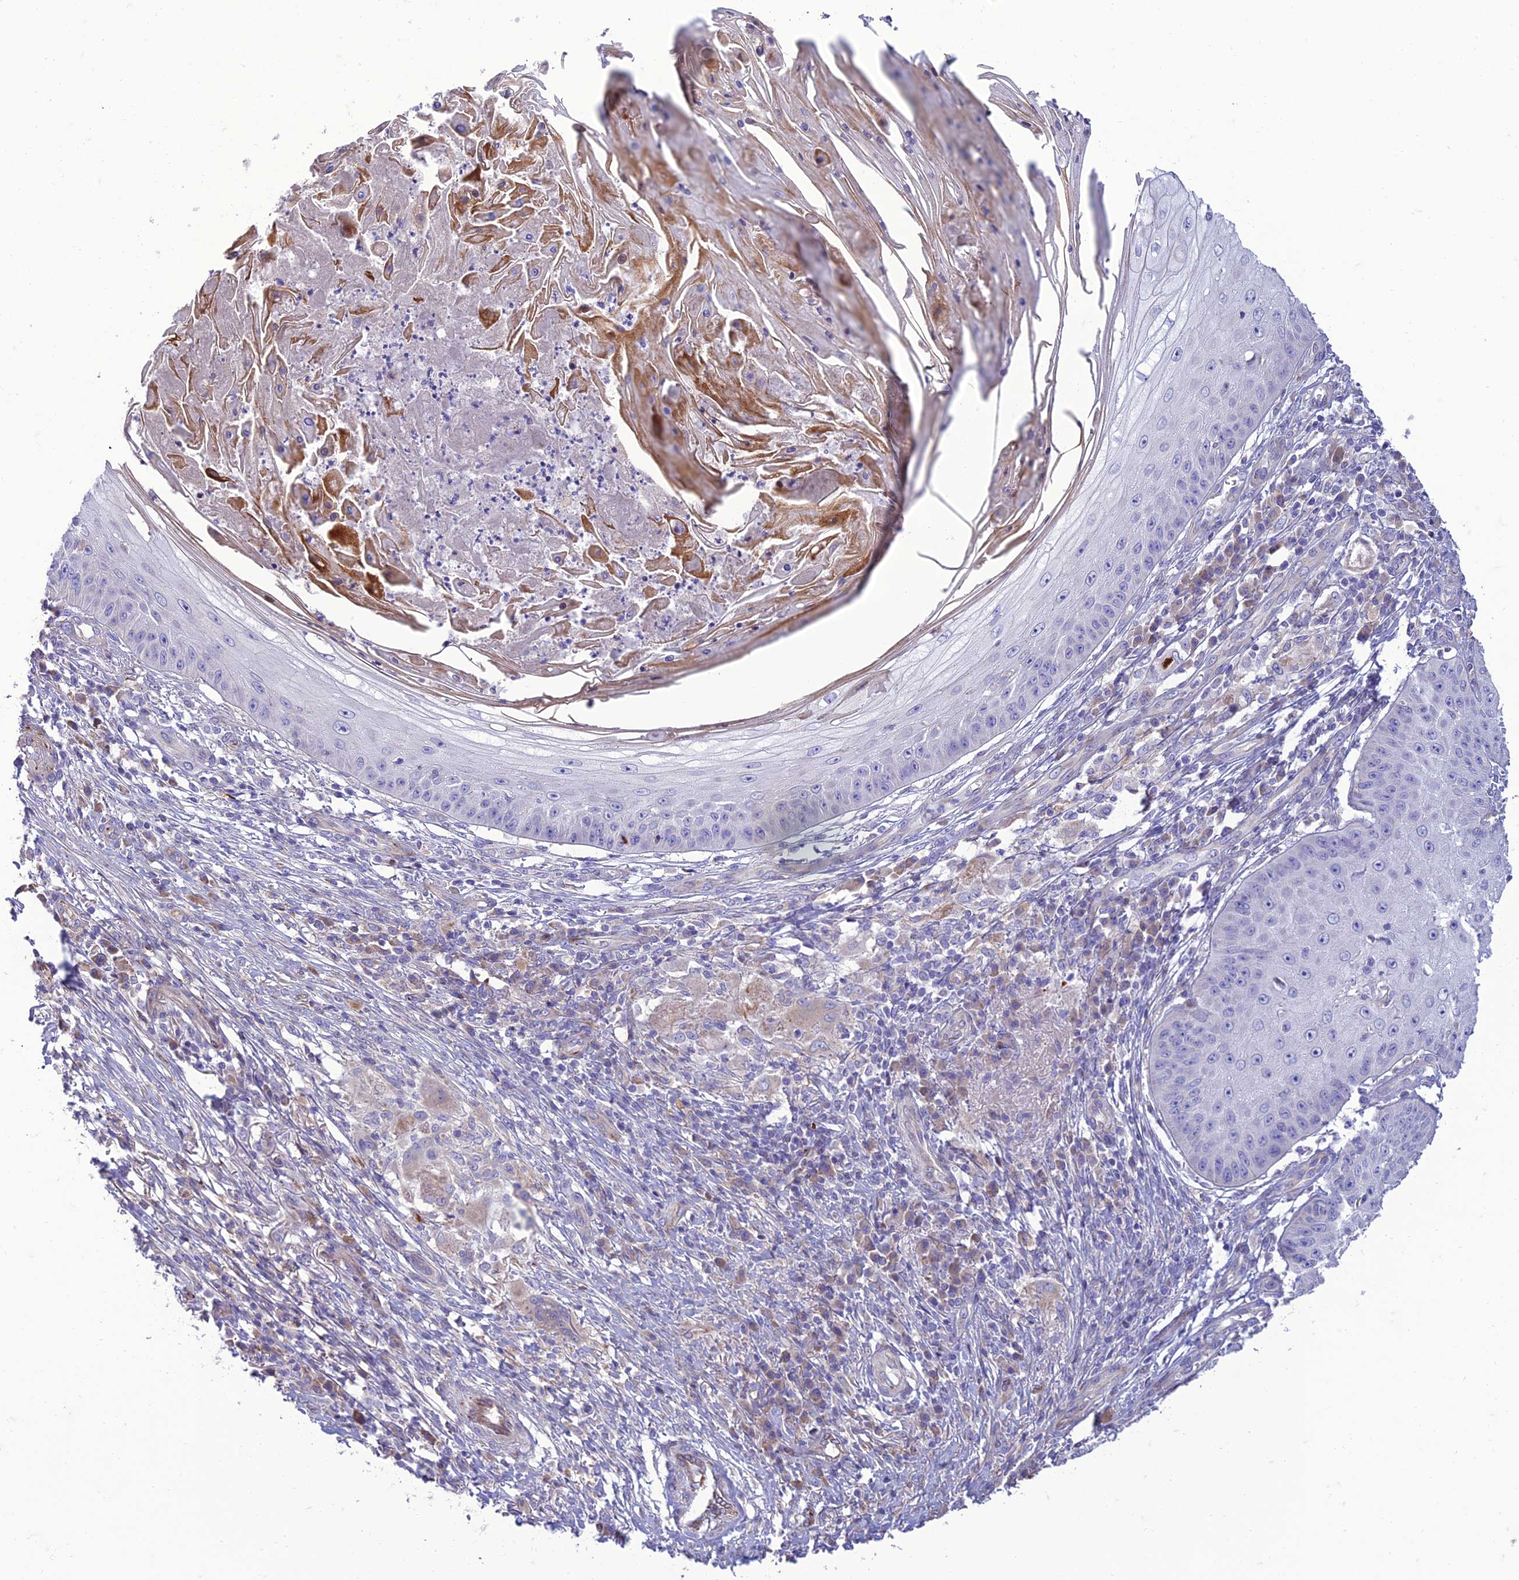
{"staining": {"intensity": "negative", "quantity": "none", "location": "none"}, "tissue": "skin cancer", "cell_type": "Tumor cells", "image_type": "cancer", "snomed": [{"axis": "morphology", "description": "Squamous cell carcinoma, NOS"}, {"axis": "topography", "description": "Skin"}], "caption": "DAB immunohistochemical staining of human skin cancer shows no significant positivity in tumor cells. Brightfield microscopy of immunohistochemistry stained with DAB (brown) and hematoxylin (blue), captured at high magnification.", "gene": "SEL1L3", "patient": {"sex": "male", "age": 70}}